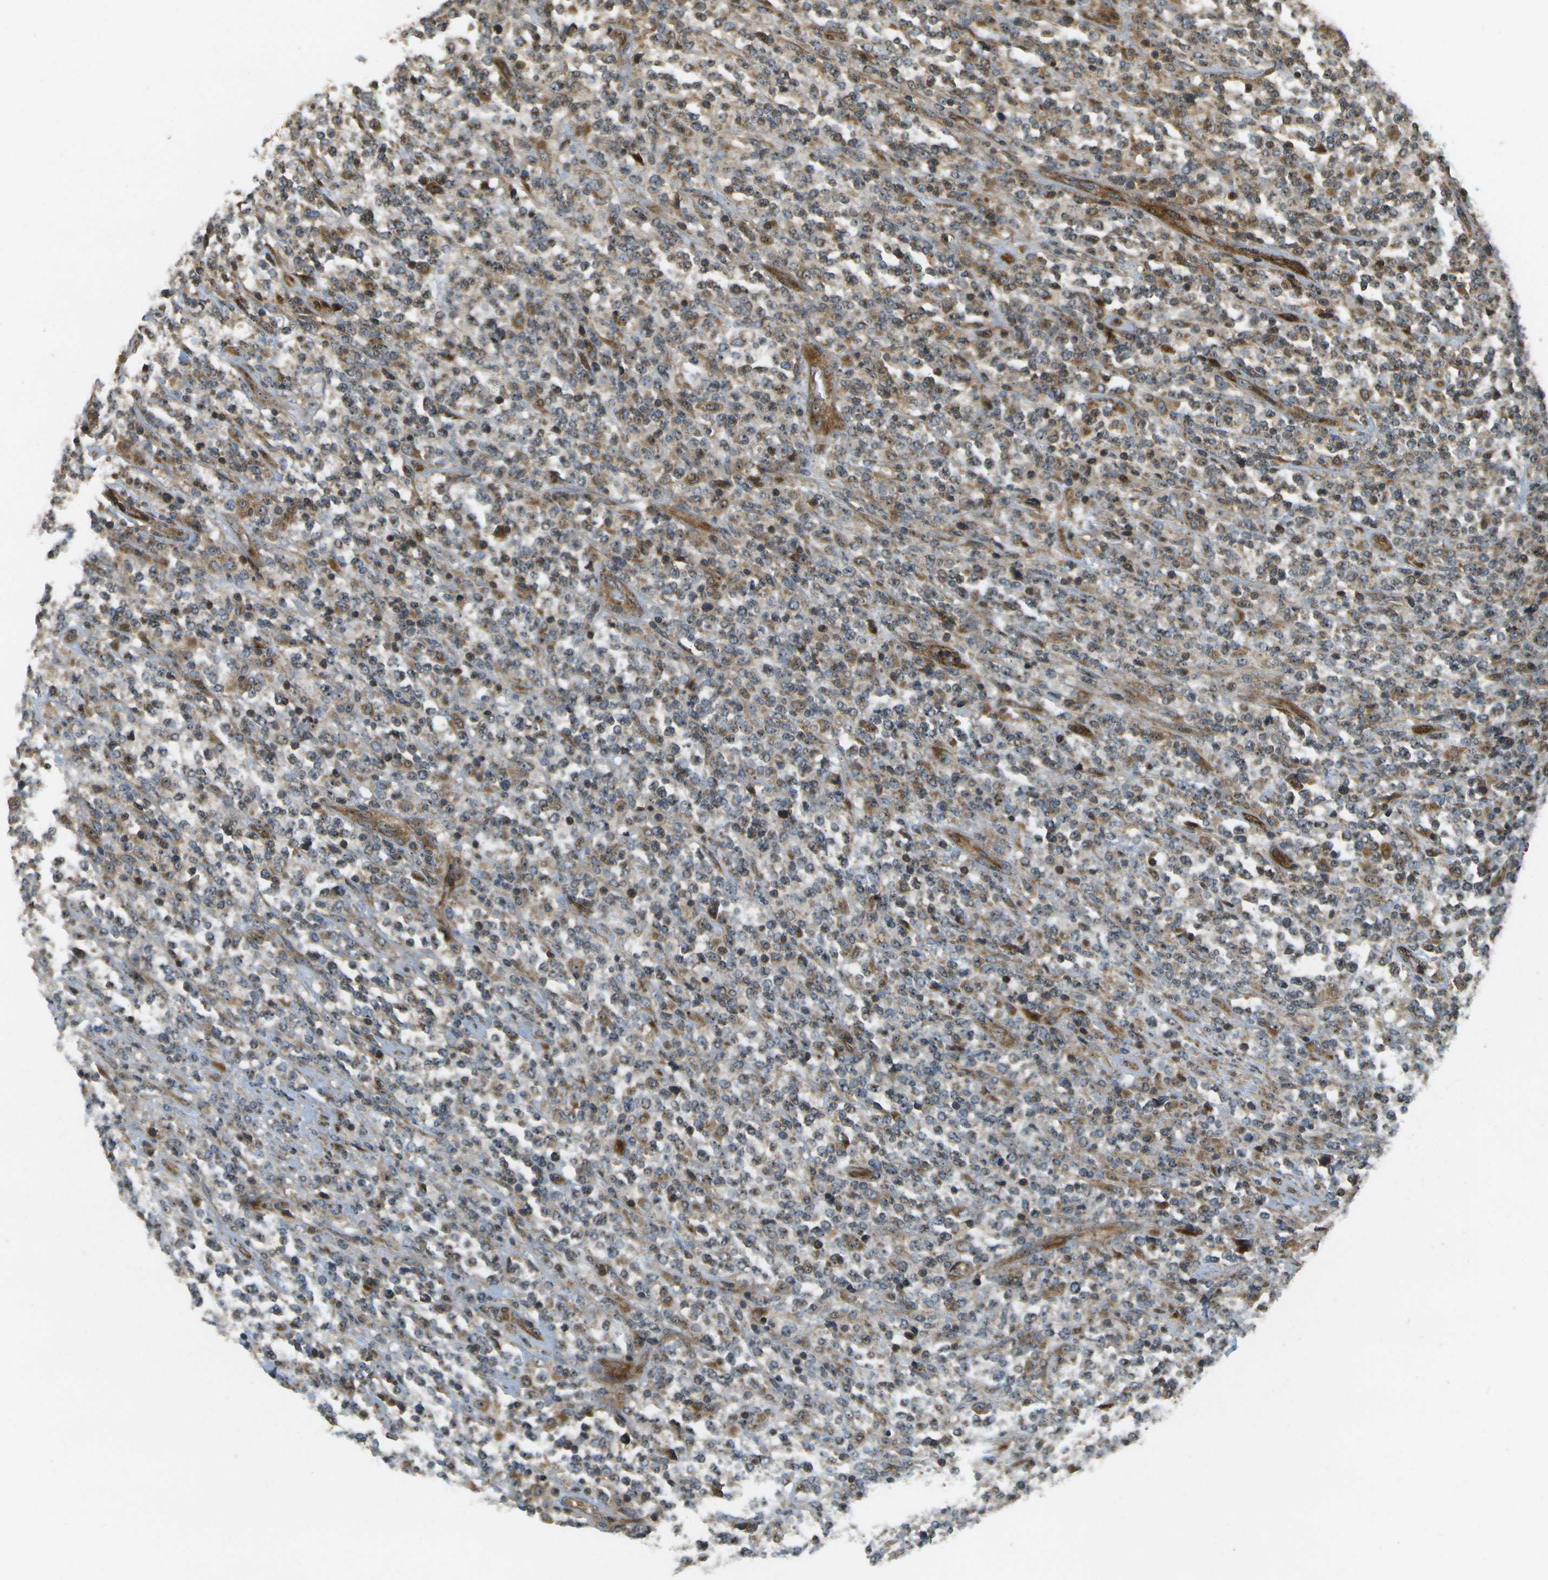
{"staining": {"intensity": "moderate", "quantity": "25%-75%", "location": "cytoplasmic/membranous,nuclear"}, "tissue": "lymphoma", "cell_type": "Tumor cells", "image_type": "cancer", "snomed": [{"axis": "morphology", "description": "Malignant lymphoma, non-Hodgkin's type, High grade"}, {"axis": "topography", "description": "Soft tissue"}], "caption": "Human high-grade malignant lymphoma, non-Hodgkin's type stained with a brown dye demonstrates moderate cytoplasmic/membranous and nuclear positive positivity in about 25%-75% of tumor cells.", "gene": "LRP12", "patient": {"sex": "male", "age": 18}}